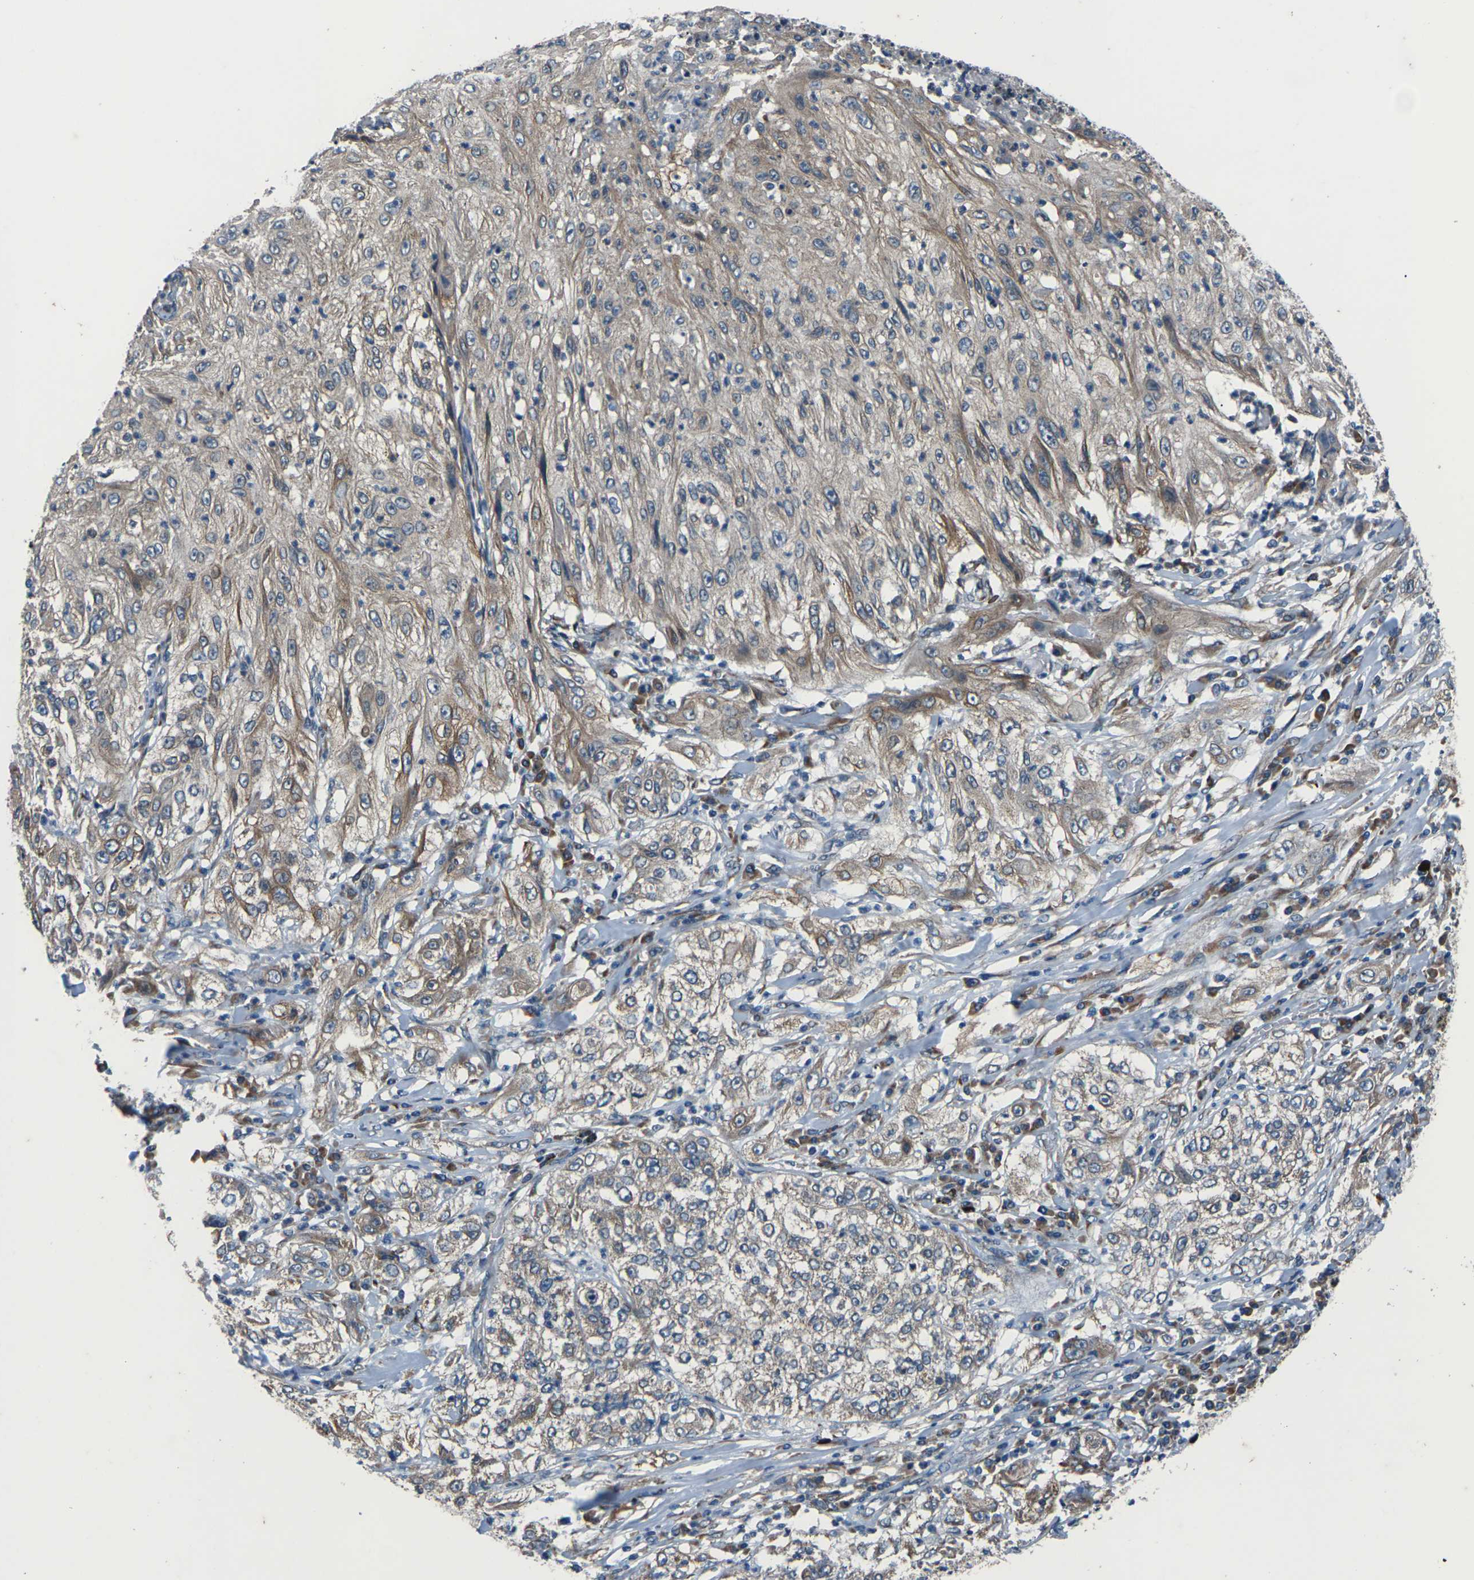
{"staining": {"intensity": "weak", "quantity": ">75%", "location": "cytoplasmic/membranous"}, "tissue": "lung cancer", "cell_type": "Tumor cells", "image_type": "cancer", "snomed": [{"axis": "morphology", "description": "Inflammation, NOS"}, {"axis": "morphology", "description": "Squamous cell carcinoma, NOS"}, {"axis": "topography", "description": "Lymph node"}, {"axis": "topography", "description": "Soft tissue"}, {"axis": "topography", "description": "Lung"}], "caption": "IHC of lung cancer (squamous cell carcinoma) displays low levels of weak cytoplasmic/membranous expression in approximately >75% of tumor cells.", "gene": "GABRP", "patient": {"sex": "male", "age": 66}}